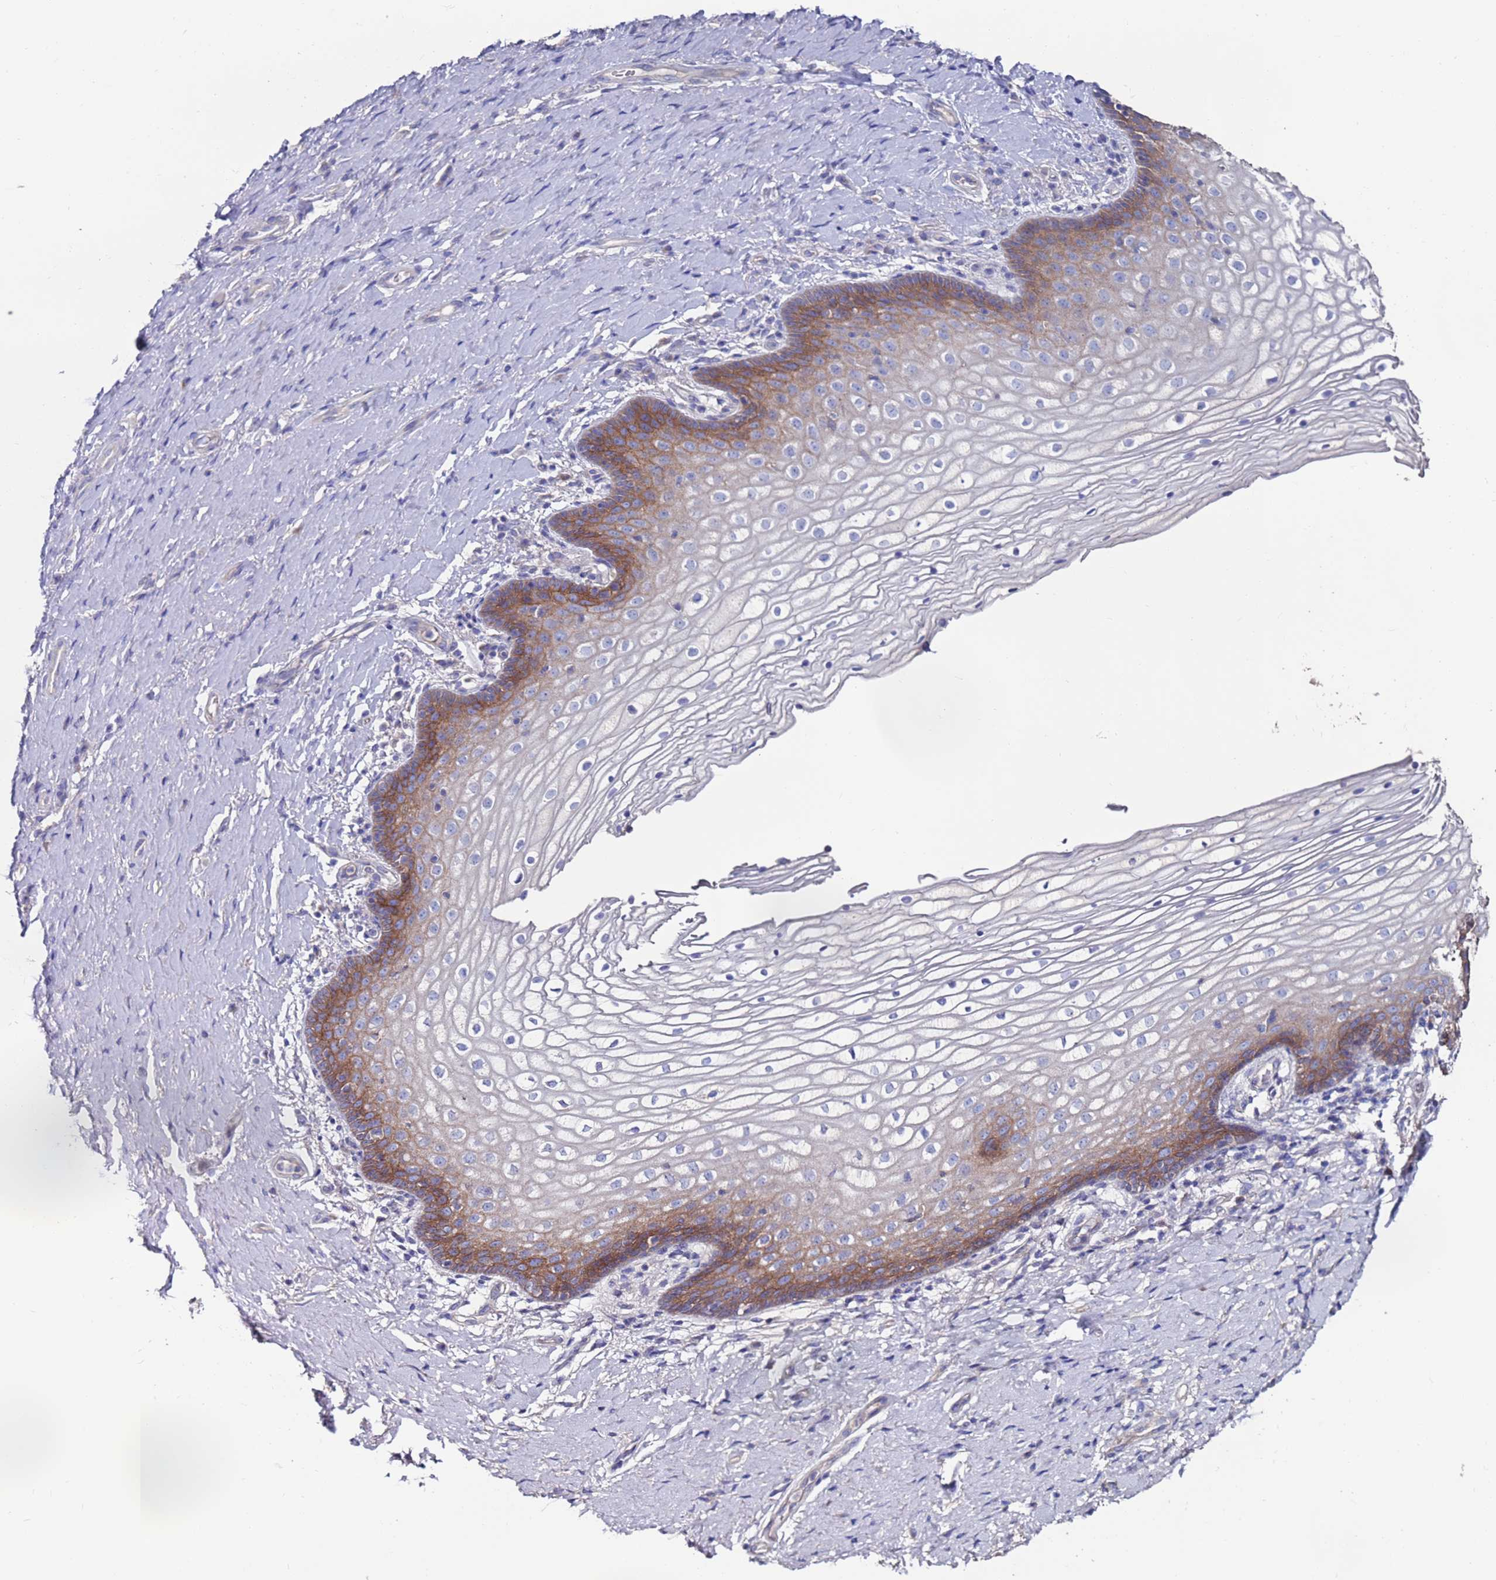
{"staining": {"intensity": "strong", "quantity": "<25%", "location": "cytoplasmic/membranous"}, "tissue": "vagina", "cell_type": "Squamous epithelial cells", "image_type": "normal", "snomed": [{"axis": "morphology", "description": "Normal tissue, NOS"}, {"axis": "topography", "description": "Vagina"}], "caption": "Protein staining of normal vagina shows strong cytoplasmic/membranous positivity in approximately <25% of squamous epithelial cells.", "gene": "KRTCAP3", "patient": {"sex": "female", "age": 60}}